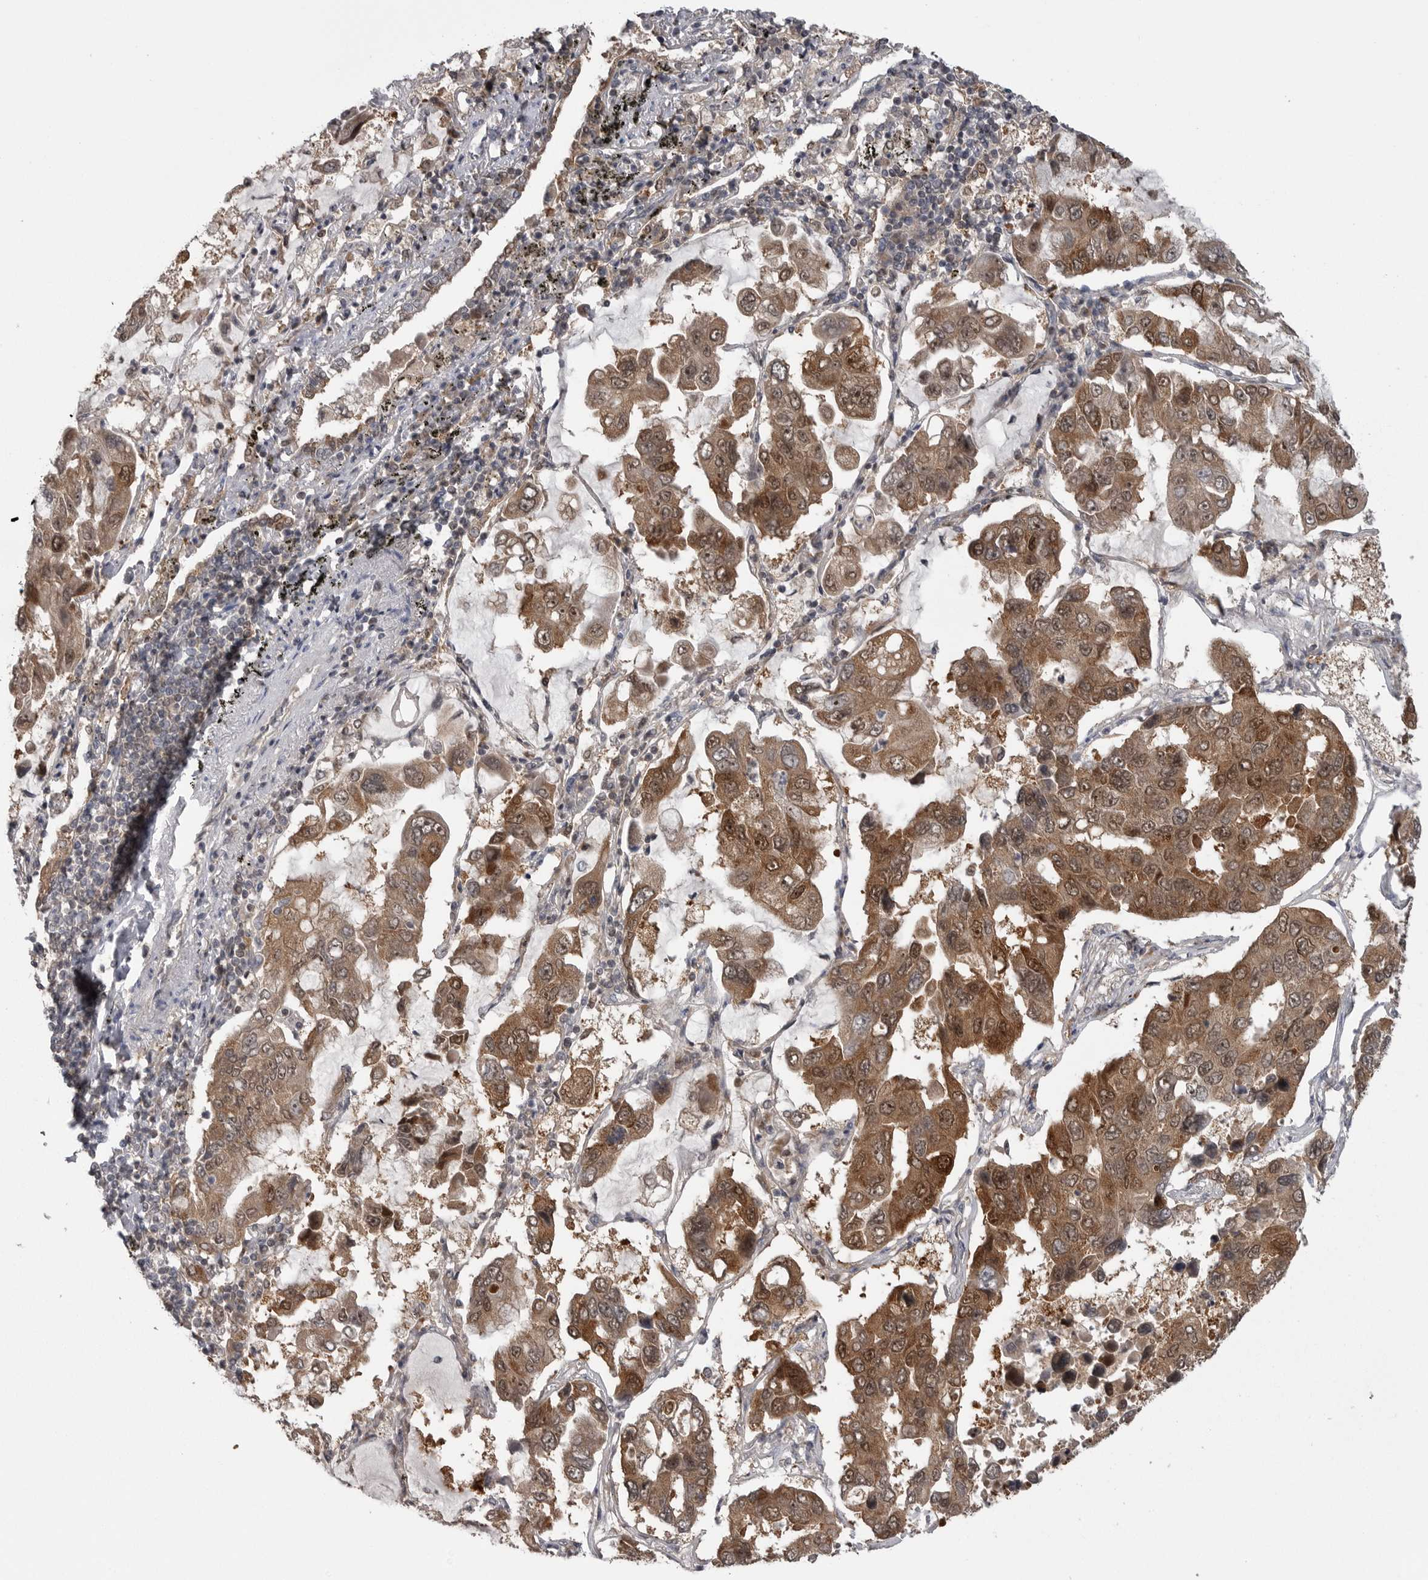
{"staining": {"intensity": "moderate", "quantity": ">75%", "location": "cytoplasmic/membranous,nuclear"}, "tissue": "lung cancer", "cell_type": "Tumor cells", "image_type": "cancer", "snomed": [{"axis": "morphology", "description": "Adenocarcinoma, NOS"}, {"axis": "topography", "description": "Lung"}], "caption": "A photomicrograph of lung cancer stained for a protein reveals moderate cytoplasmic/membranous and nuclear brown staining in tumor cells. The staining was performed using DAB to visualize the protein expression in brown, while the nuclei were stained in blue with hematoxylin (Magnification: 20x).", "gene": "MAPK13", "patient": {"sex": "male", "age": 64}}